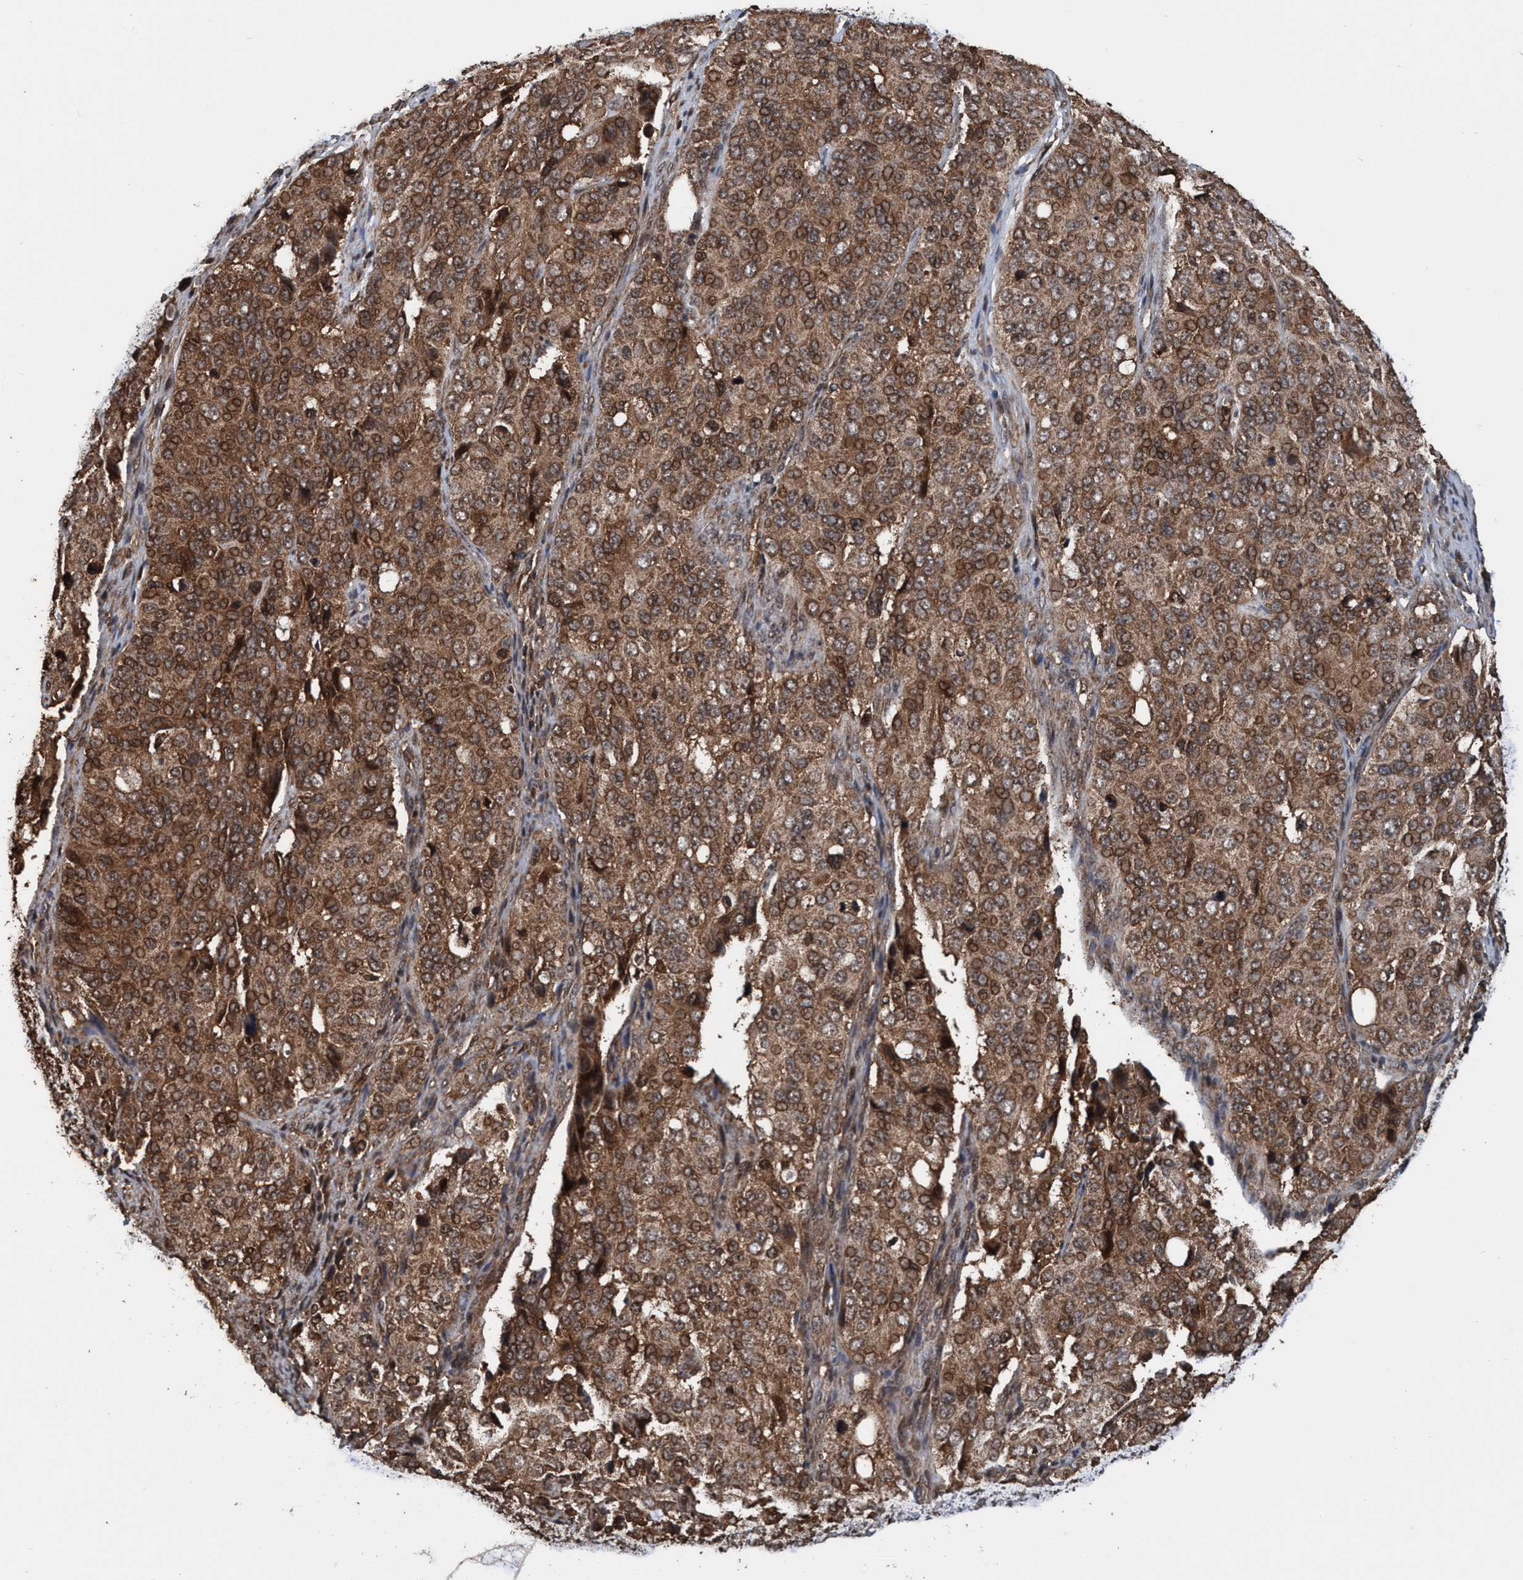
{"staining": {"intensity": "moderate", "quantity": ">75%", "location": "cytoplasmic/membranous,nuclear"}, "tissue": "ovarian cancer", "cell_type": "Tumor cells", "image_type": "cancer", "snomed": [{"axis": "morphology", "description": "Carcinoma, endometroid"}, {"axis": "topography", "description": "Ovary"}], "caption": "This is a micrograph of IHC staining of endometroid carcinoma (ovarian), which shows moderate positivity in the cytoplasmic/membranous and nuclear of tumor cells.", "gene": "TRPC7", "patient": {"sex": "female", "age": 51}}